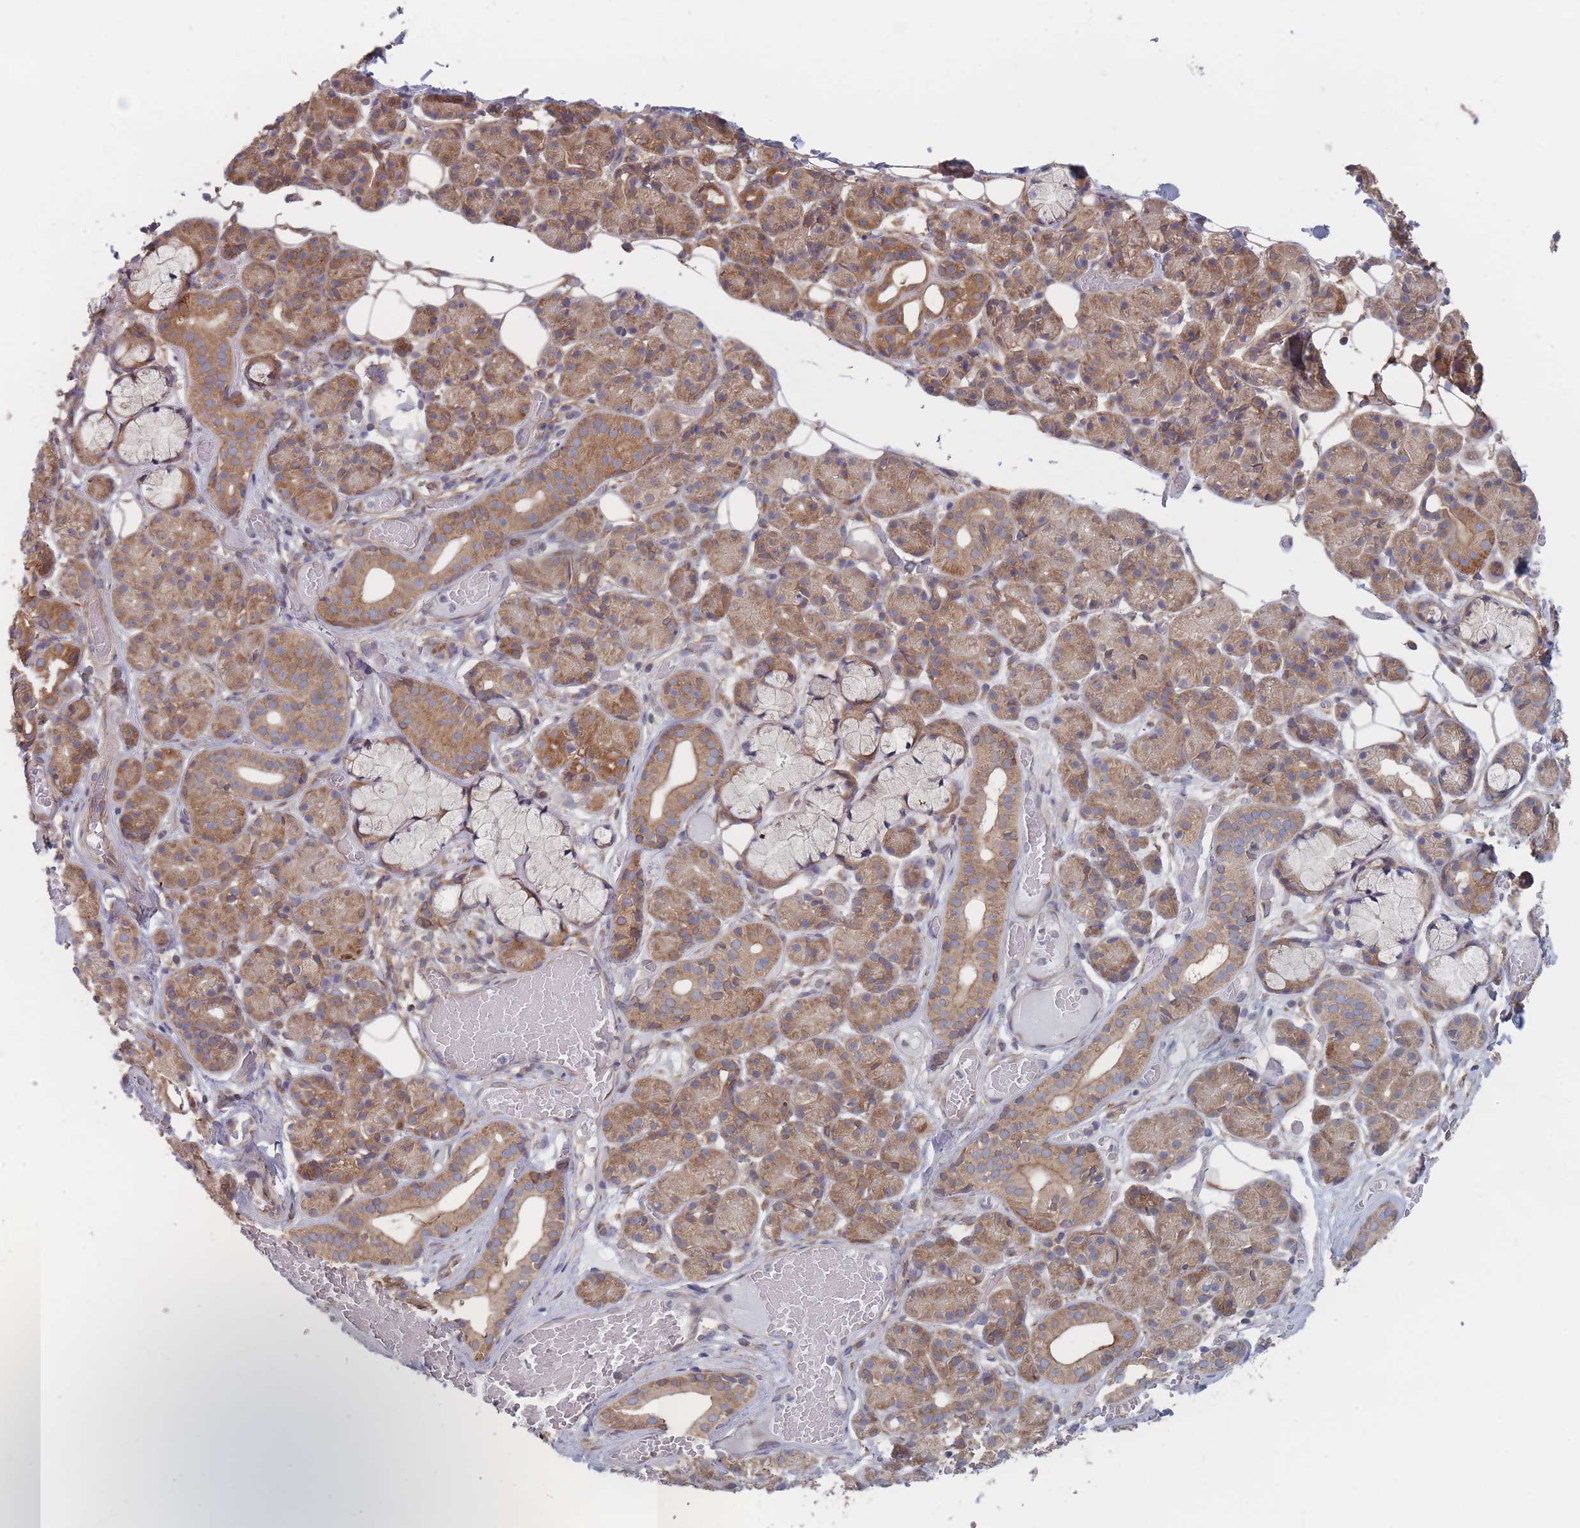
{"staining": {"intensity": "moderate", "quantity": "25%-75%", "location": "cytoplasmic/membranous"}, "tissue": "salivary gland", "cell_type": "Glandular cells", "image_type": "normal", "snomed": [{"axis": "morphology", "description": "Normal tissue, NOS"}, {"axis": "topography", "description": "Salivary gland"}], "caption": "Normal salivary gland reveals moderate cytoplasmic/membranous staining in about 25%-75% of glandular cells.", "gene": "KDSR", "patient": {"sex": "male", "age": 63}}